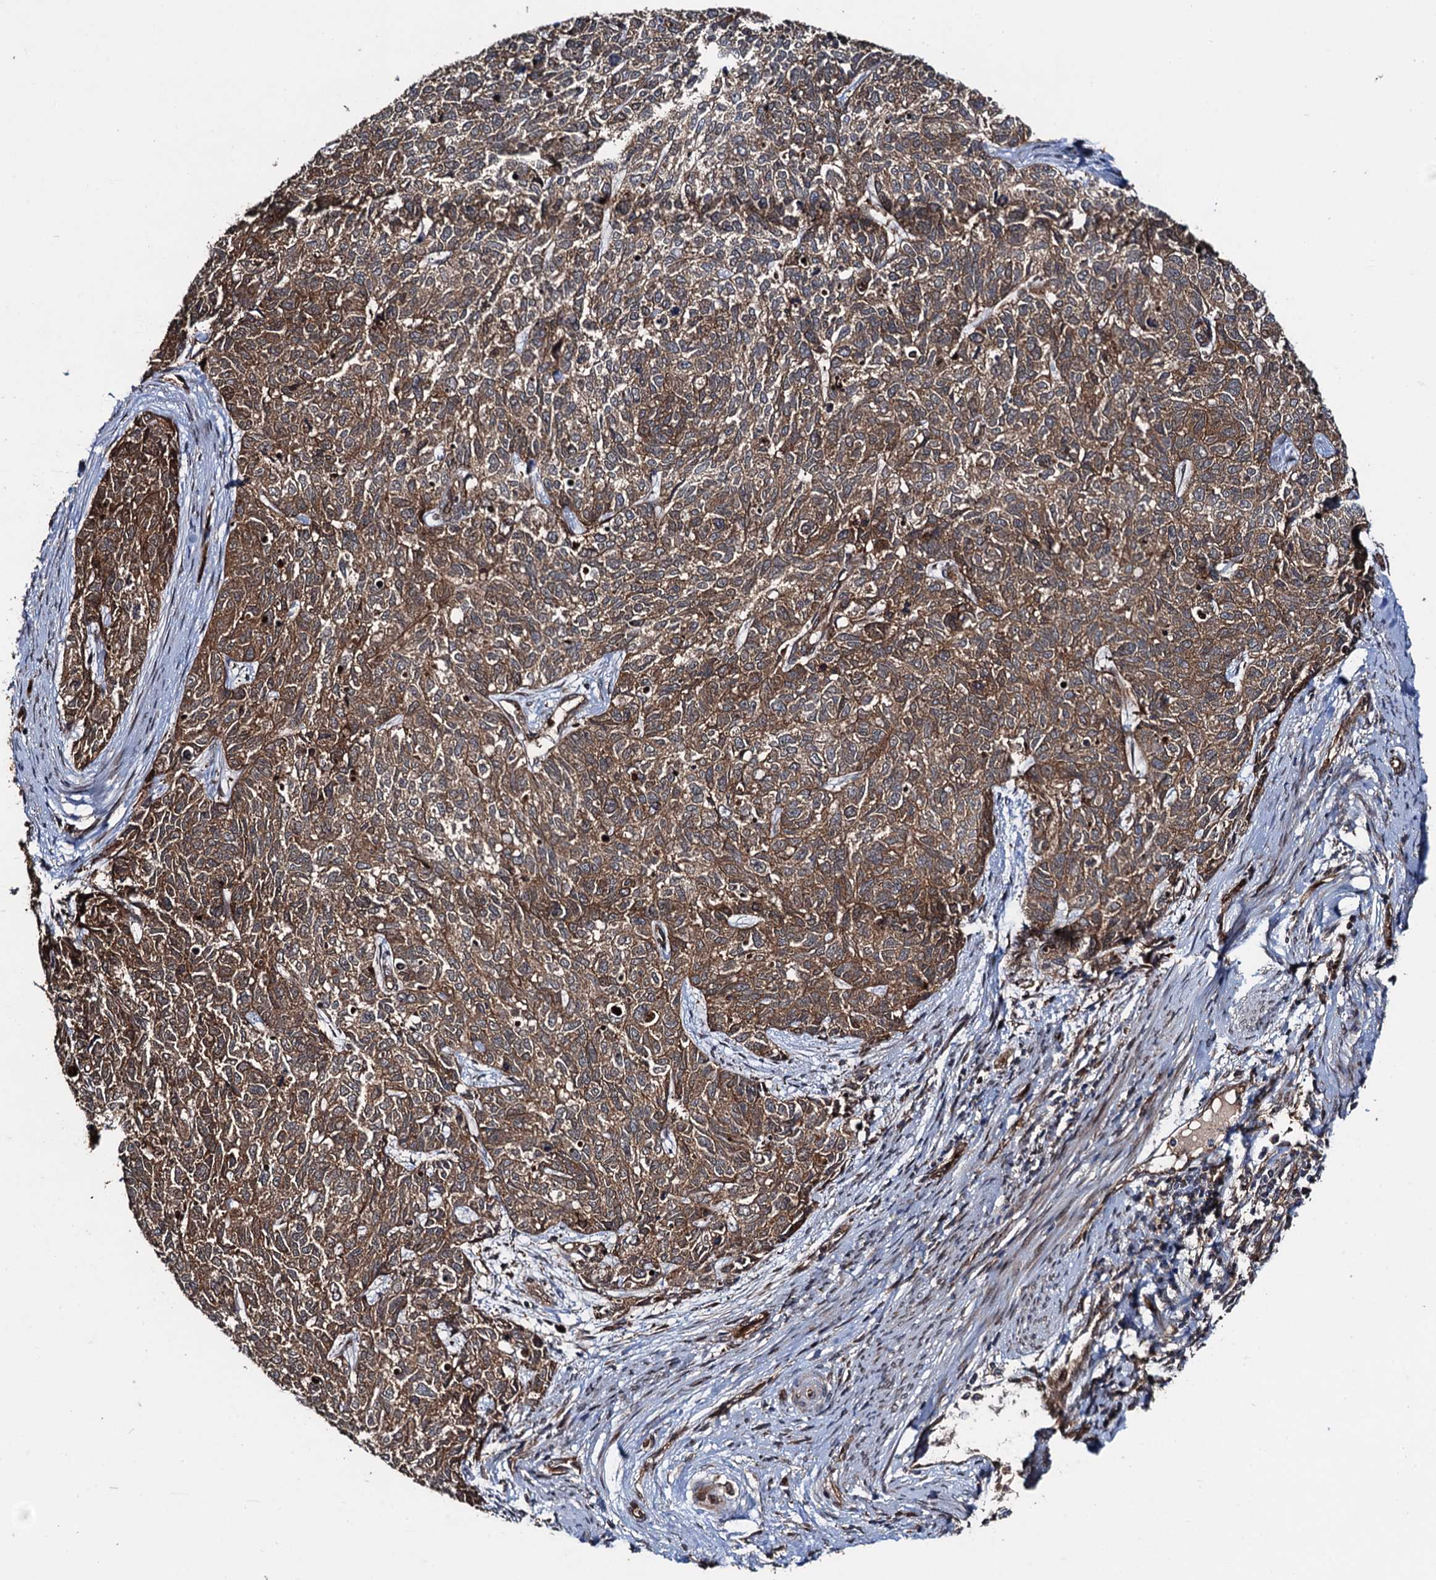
{"staining": {"intensity": "moderate", "quantity": ">75%", "location": "cytoplasmic/membranous"}, "tissue": "cervical cancer", "cell_type": "Tumor cells", "image_type": "cancer", "snomed": [{"axis": "morphology", "description": "Squamous cell carcinoma, NOS"}, {"axis": "topography", "description": "Cervix"}], "caption": "Immunohistochemistry (IHC) of human squamous cell carcinoma (cervical) demonstrates medium levels of moderate cytoplasmic/membranous staining in approximately >75% of tumor cells. The protein is stained brown, and the nuclei are stained in blue (DAB (3,3'-diaminobenzidine) IHC with brightfield microscopy, high magnification).", "gene": "RHOBTB1", "patient": {"sex": "female", "age": 63}}